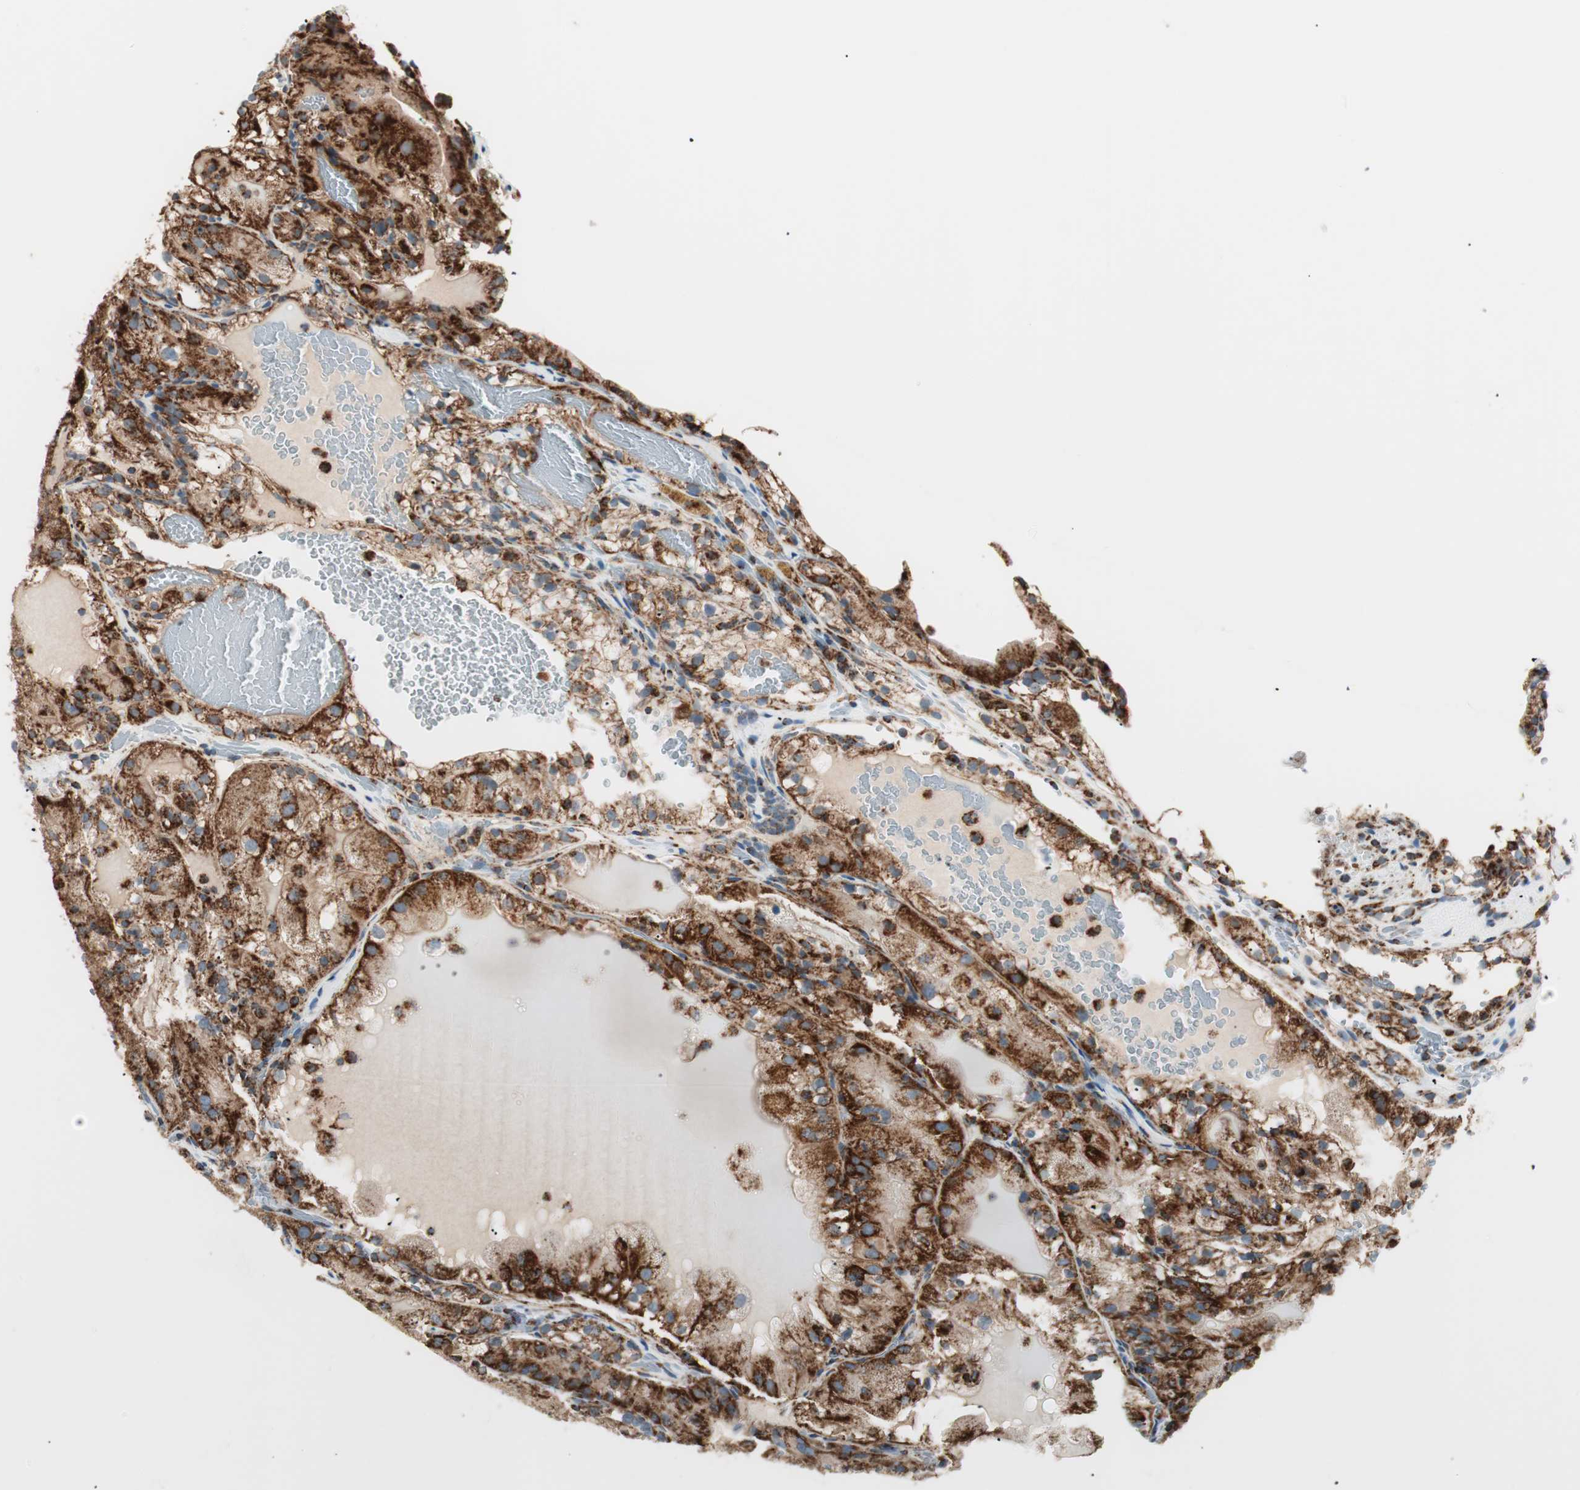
{"staining": {"intensity": "strong", "quantity": ">75%", "location": "cytoplasmic/membranous"}, "tissue": "renal cancer", "cell_type": "Tumor cells", "image_type": "cancer", "snomed": [{"axis": "morphology", "description": "Normal tissue, NOS"}, {"axis": "morphology", "description": "Adenocarcinoma, NOS"}, {"axis": "topography", "description": "Kidney"}], "caption": "This micrograph shows adenocarcinoma (renal) stained with immunohistochemistry to label a protein in brown. The cytoplasmic/membranous of tumor cells show strong positivity for the protein. Nuclei are counter-stained blue.", "gene": "TOMM22", "patient": {"sex": "male", "age": 61}}